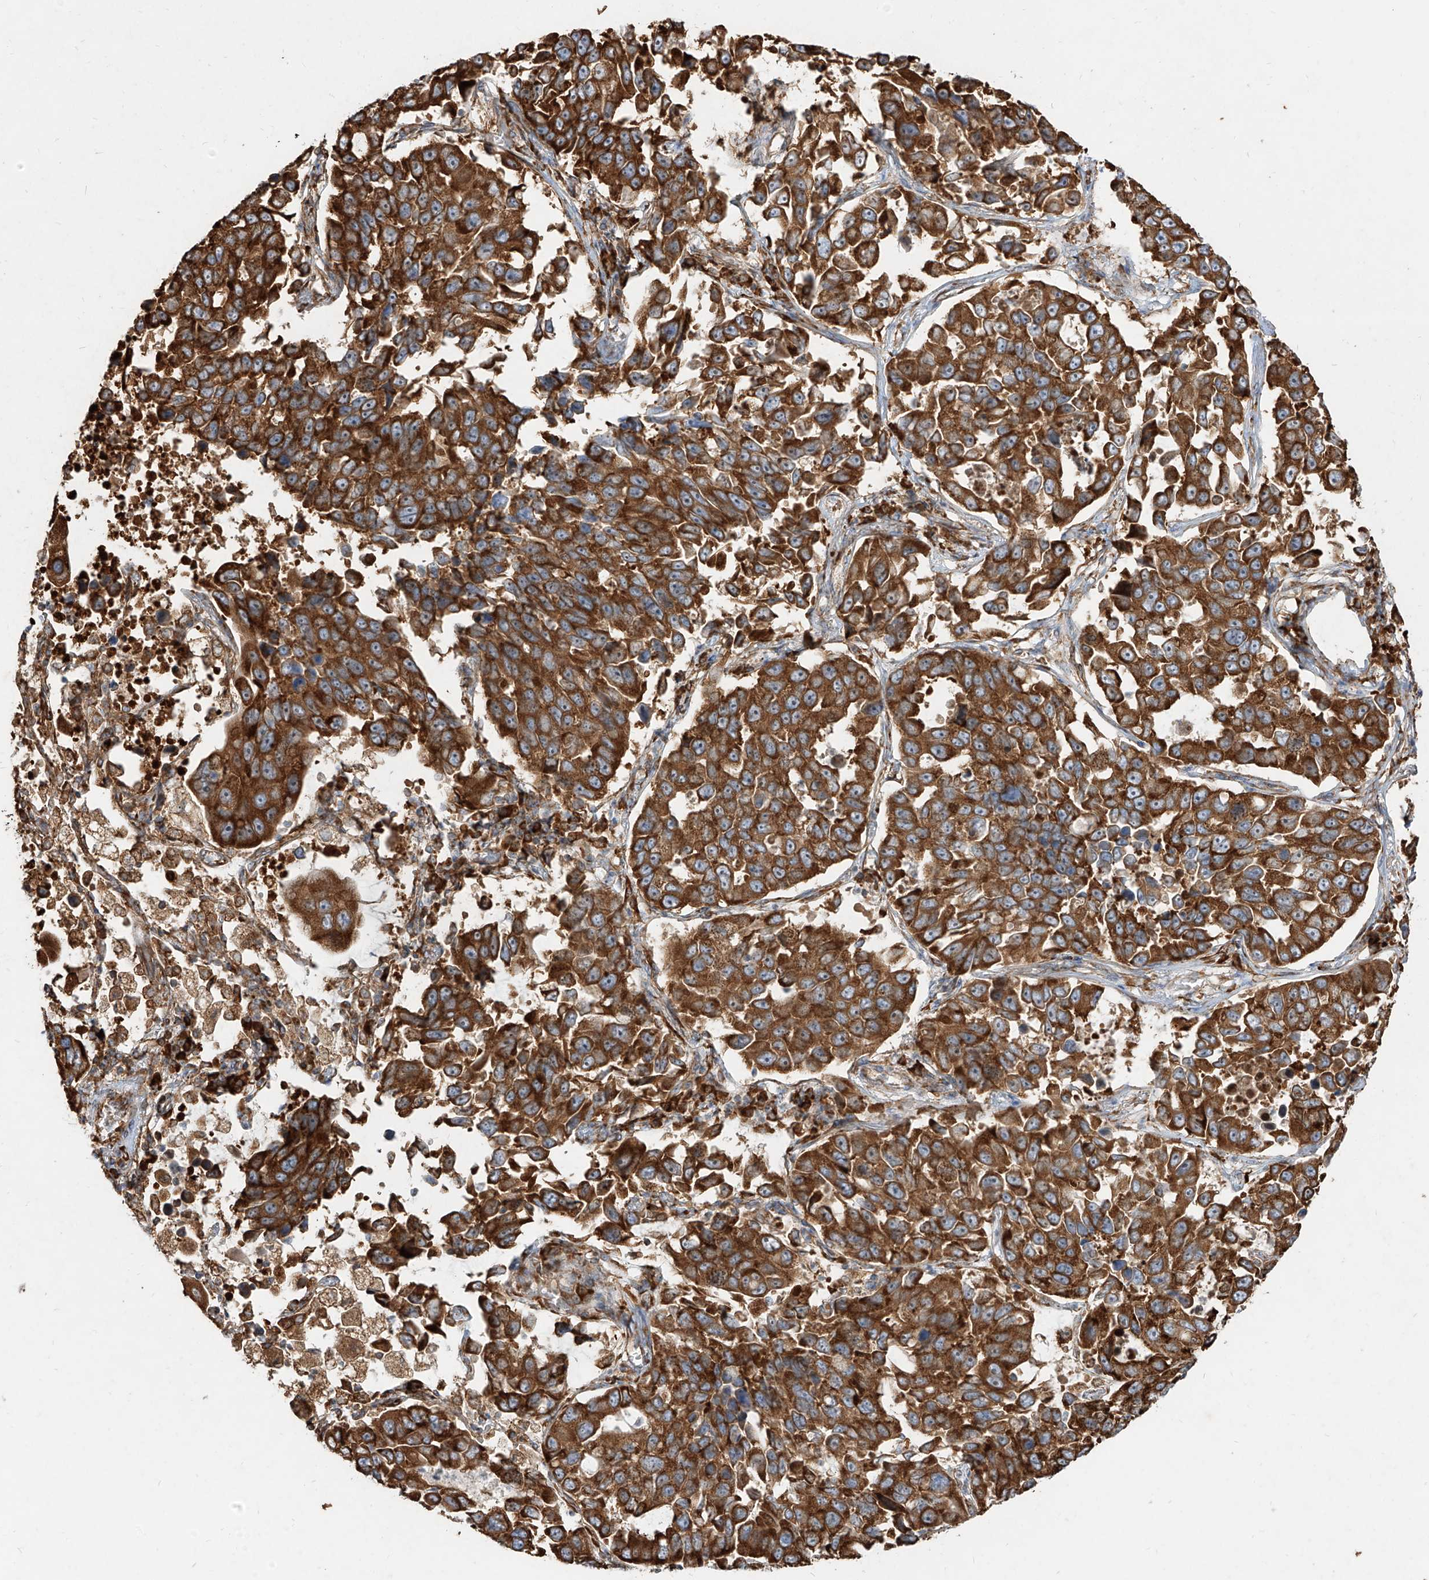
{"staining": {"intensity": "strong", "quantity": ">75%", "location": "cytoplasmic/membranous"}, "tissue": "lung cancer", "cell_type": "Tumor cells", "image_type": "cancer", "snomed": [{"axis": "morphology", "description": "Adenocarcinoma, NOS"}, {"axis": "topography", "description": "Lung"}], "caption": "Protein expression analysis of human lung cancer reveals strong cytoplasmic/membranous expression in approximately >75% of tumor cells.", "gene": "RPS25", "patient": {"sex": "male", "age": 64}}